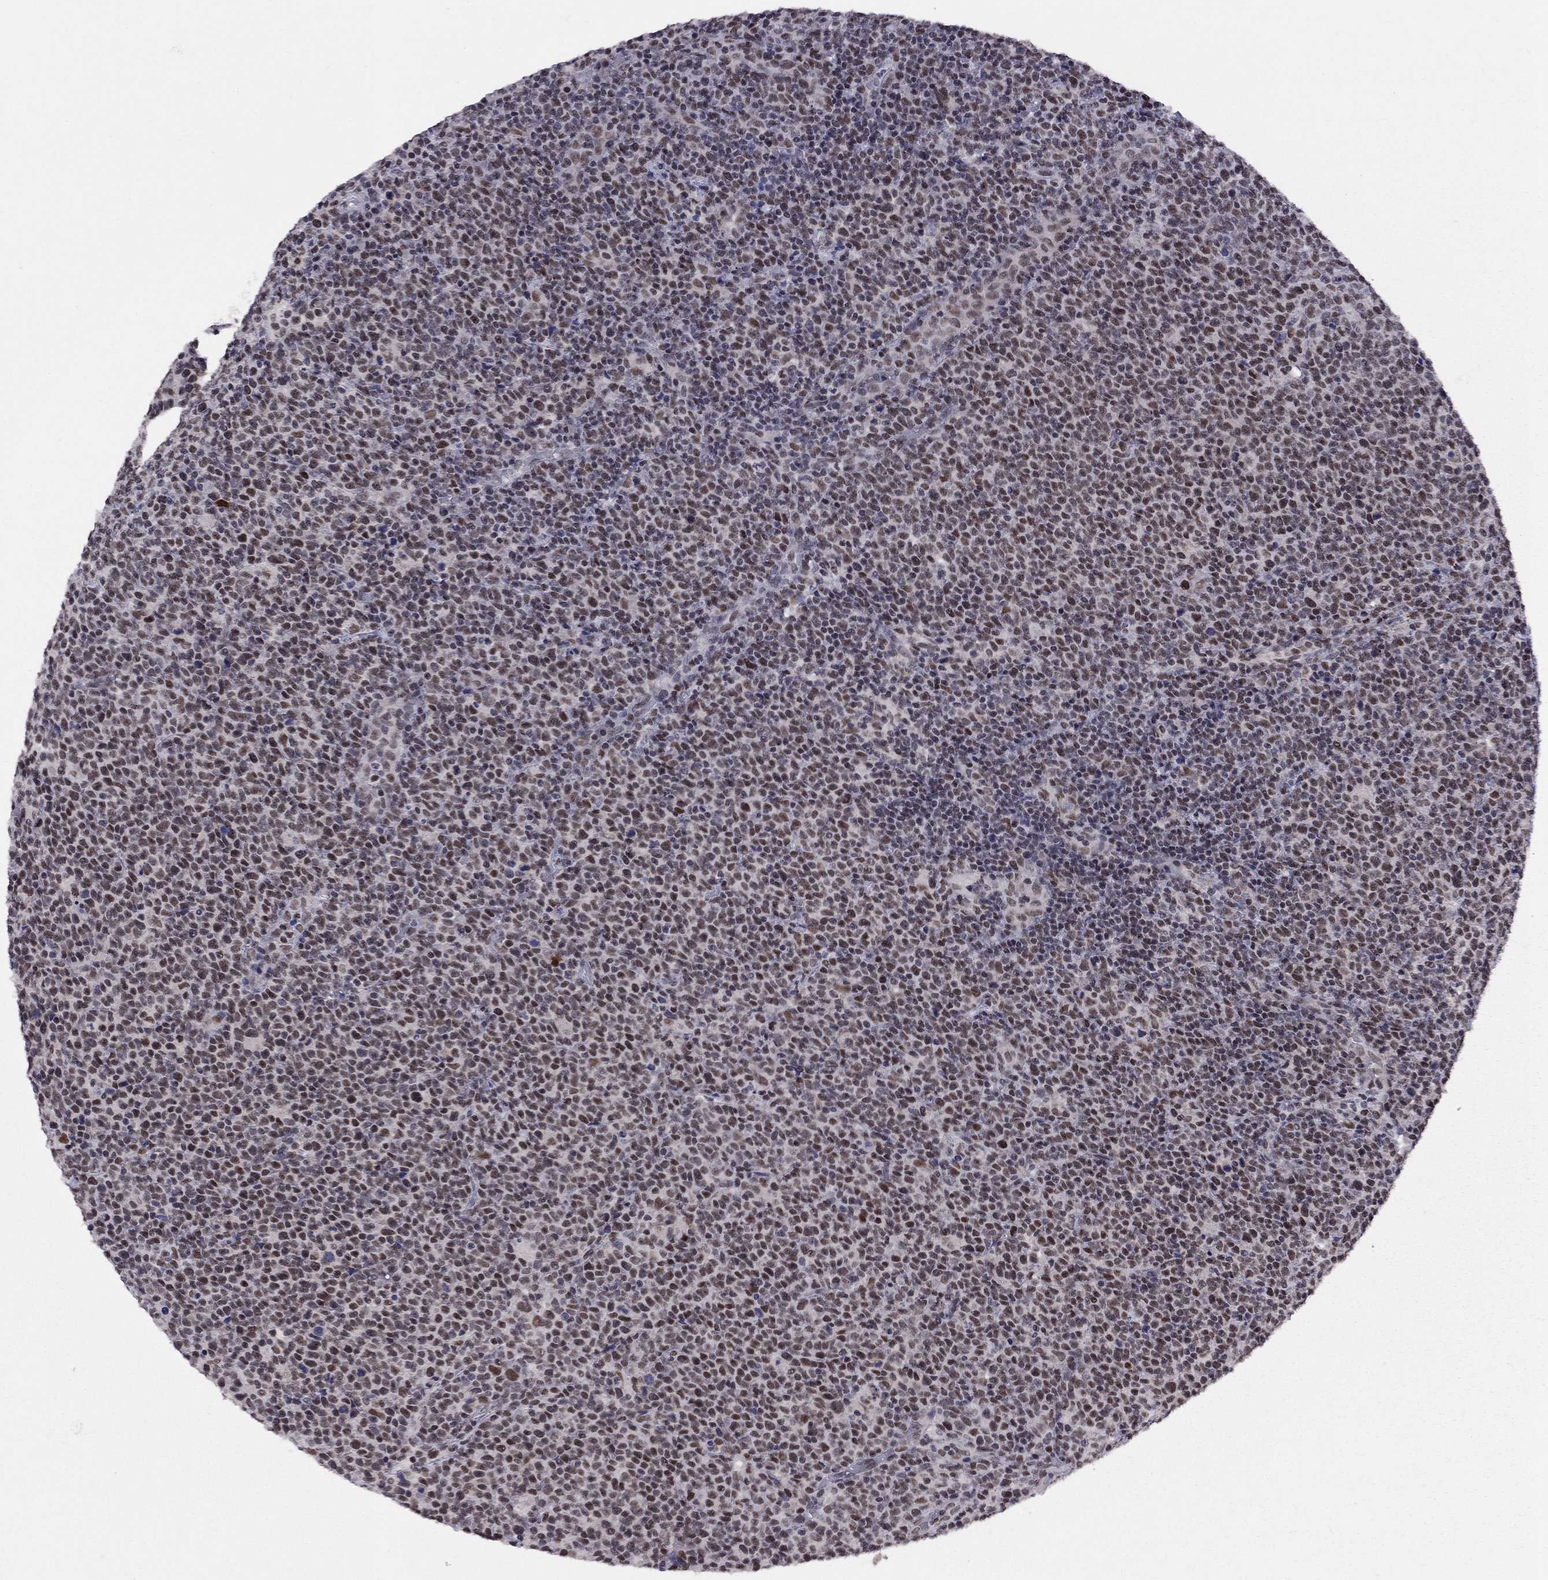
{"staining": {"intensity": "moderate", "quantity": "25%-75%", "location": "nuclear"}, "tissue": "lymphoma", "cell_type": "Tumor cells", "image_type": "cancer", "snomed": [{"axis": "morphology", "description": "Malignant lymphoma, non-Hodgkin's type, High grade"}, {"axis": "topography", "description": "Lymph node"}], "caption": "High-grade malignant lymphoma, non-Hodgkin's type was stained to show a protein in brown. There is medium levels of moderate nuclear positivity in about 25%-75% of tumor cells.", "gene": "TAF9", "patient": {"sex": "male", "age": 61}}